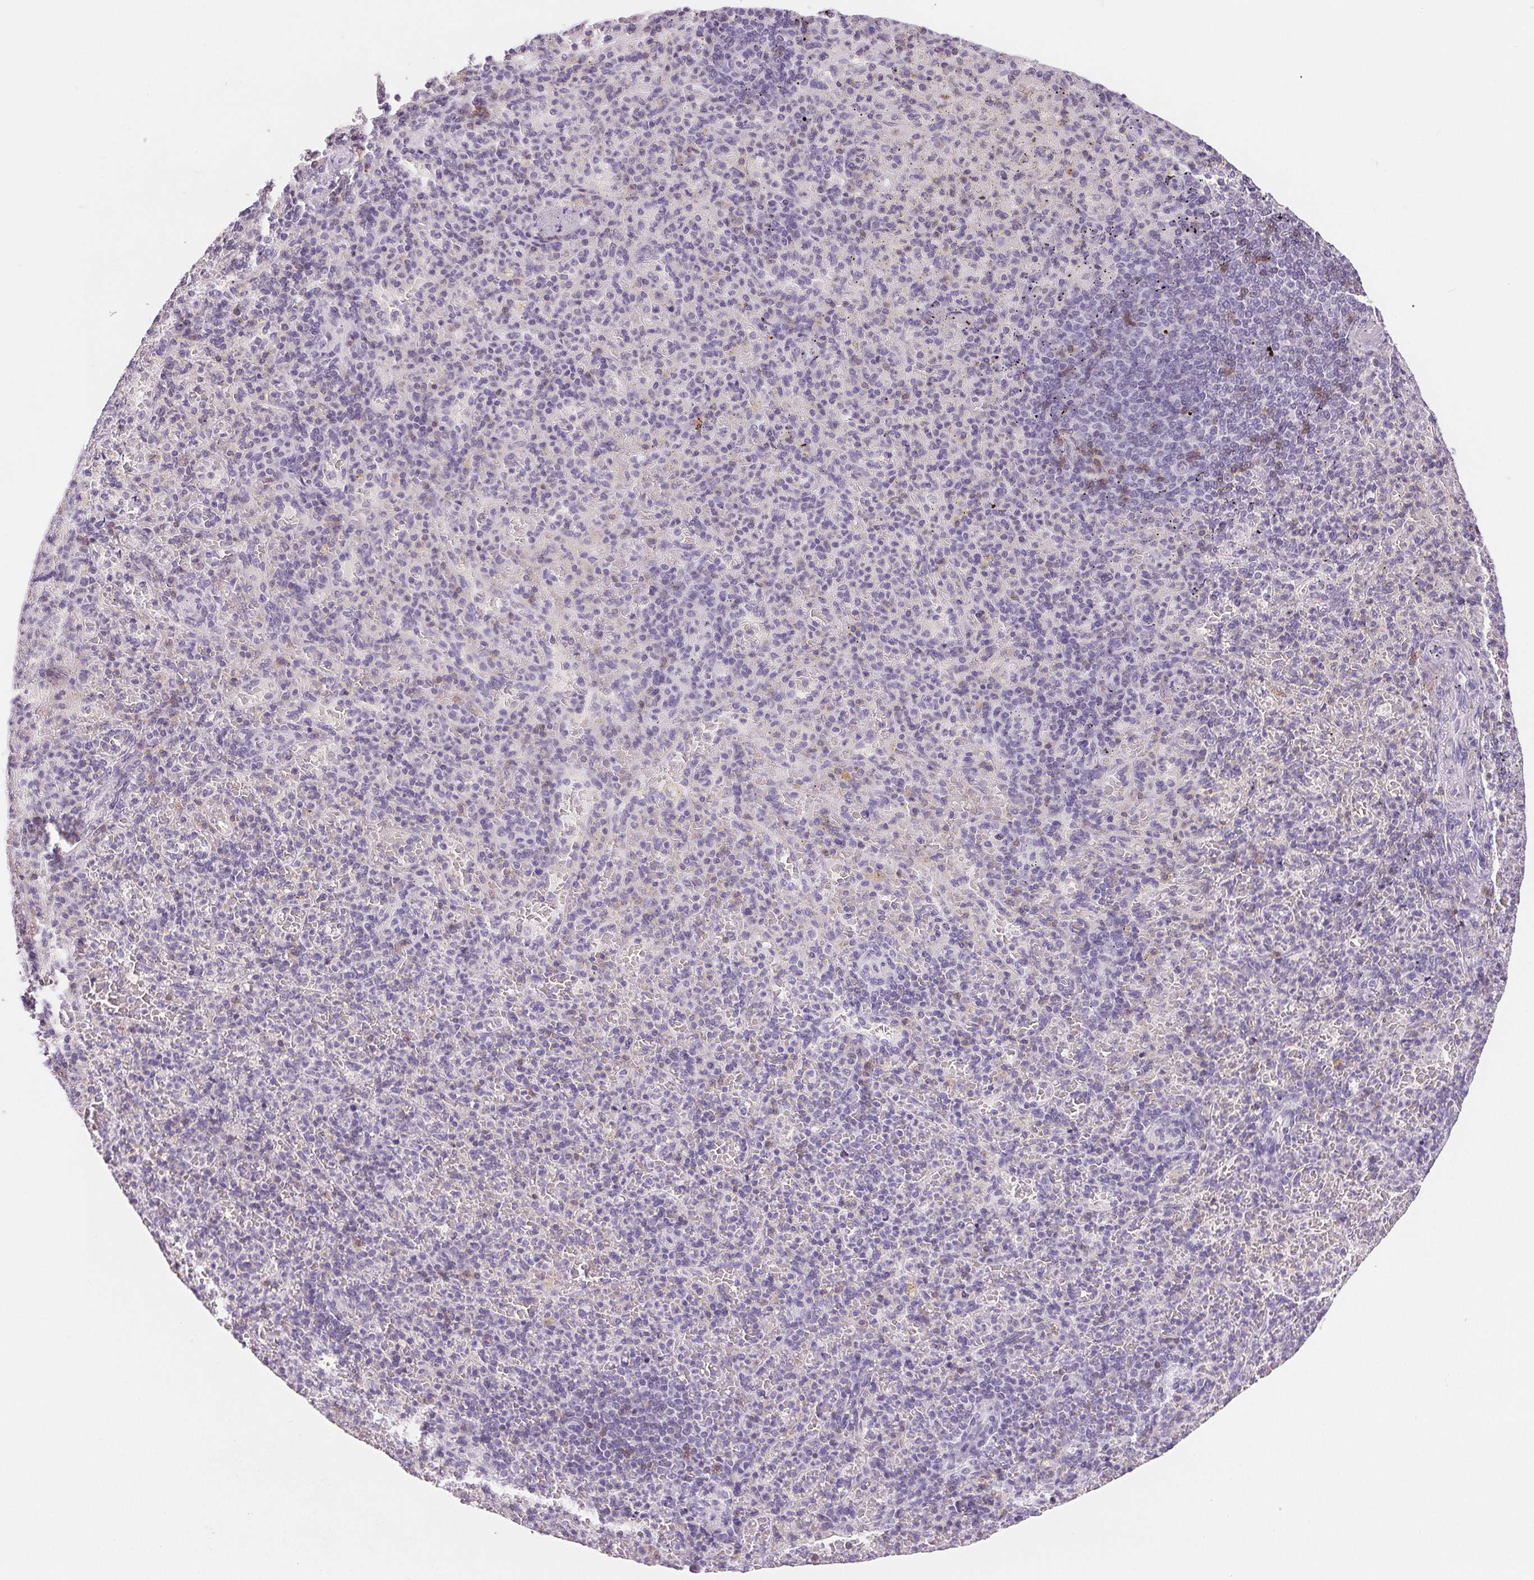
{"staining": {"intensity": "moderate", "quantity": "<25%", "location": "cytoplasmic/membranous"}, "tissue": "spleen", "cell_type": "Cells in red pulp", "image_type": "normal", "snomed": [{"axis": "morphology", "description": "Normal tissue, NOS"}, {"axis": "topography", "description": "Spleen"}], "caption": "Immunohistochemistry of benign spleen displays low levels of moderate cytoplasmic/membranous staining in about <25% of cells in red pulp.", "gene": "CD69", "patient": {"sex": "female", "age": 74}}